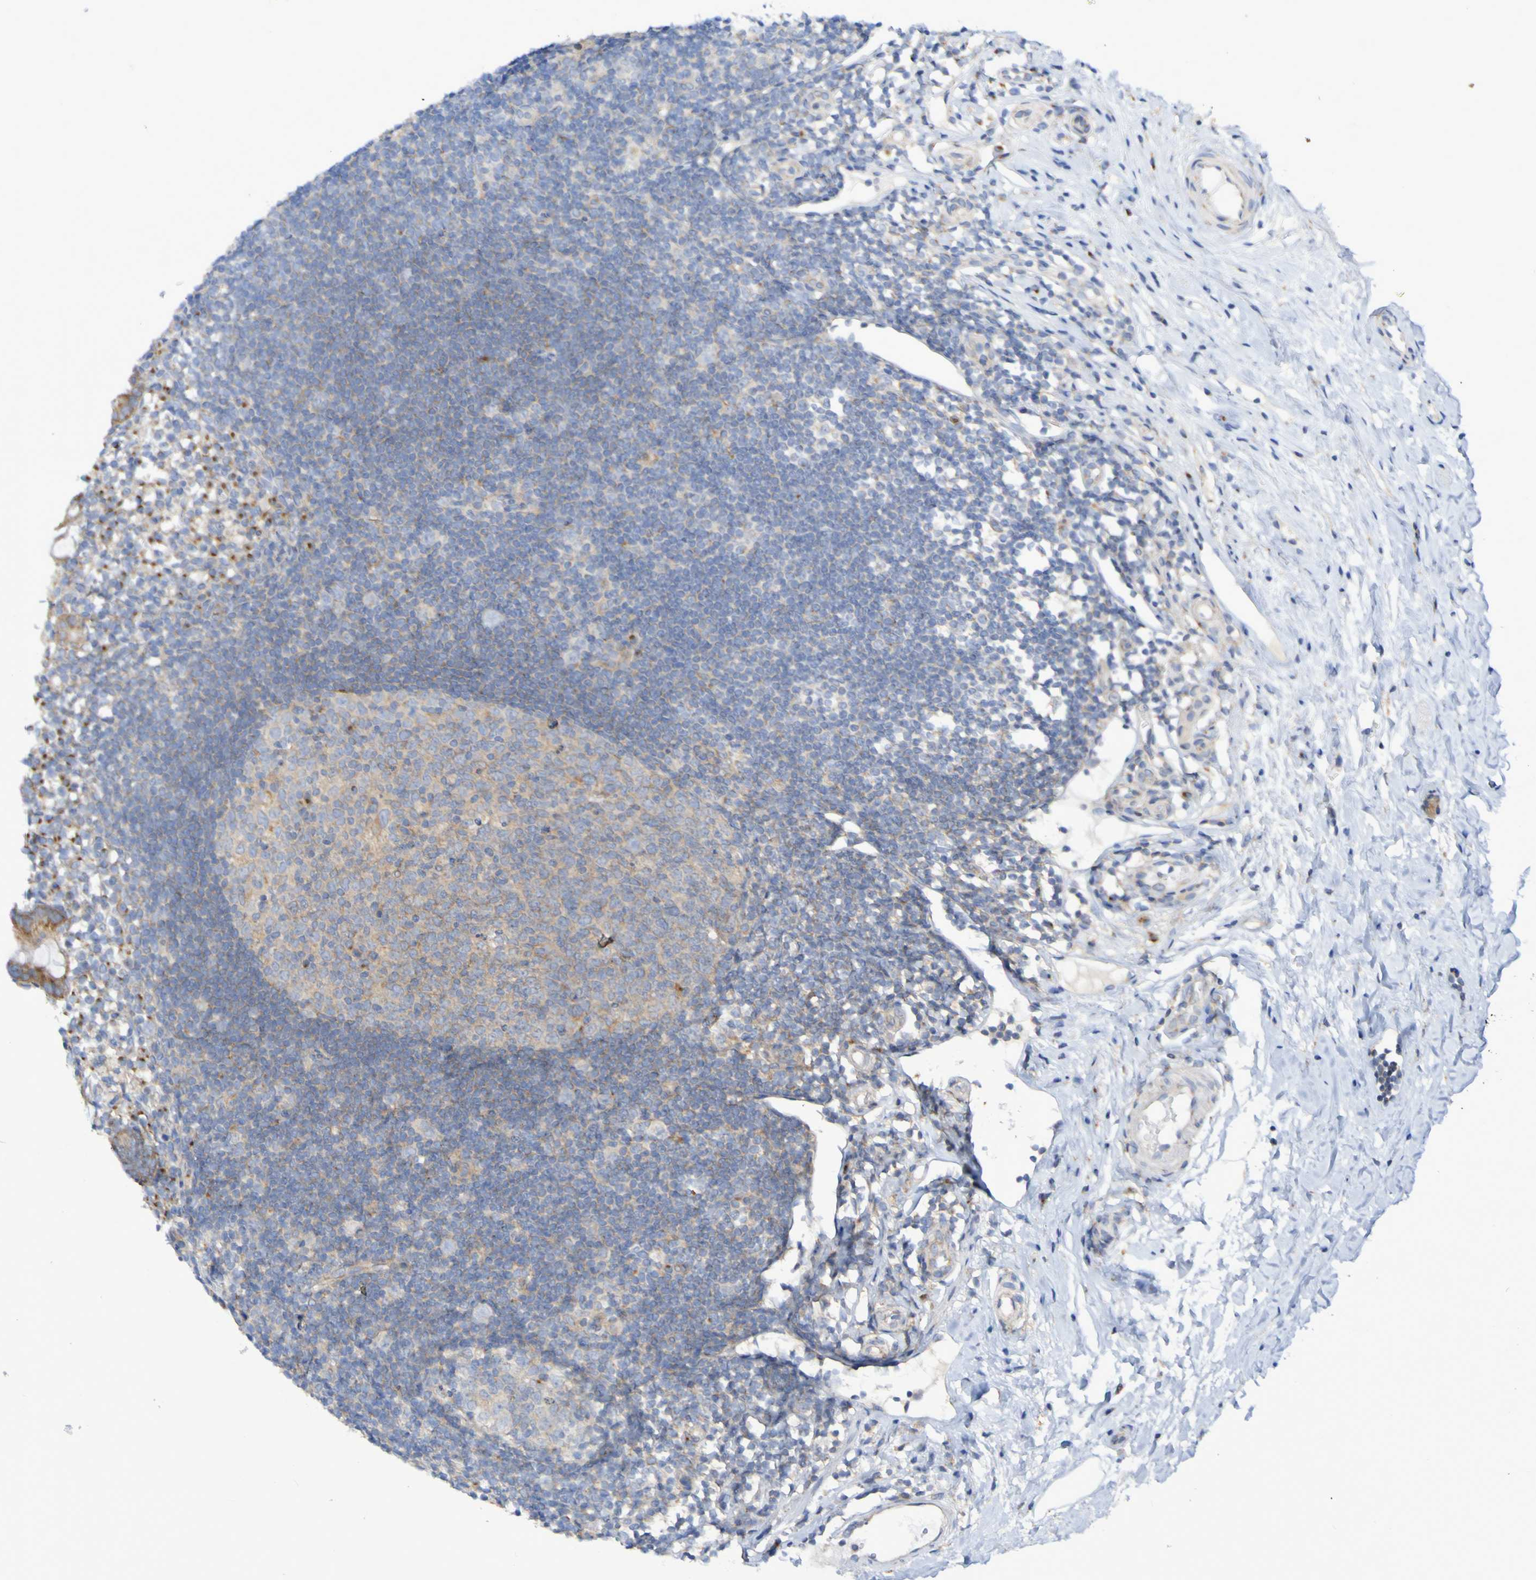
{"staining": {"intensity": "moderate", "quantity": ">75%", "location": "cytoplasmic/membranous"}, "tissue": "appendix", "cell_type": "Glandular cells", "image_type": "normal", "snomed": [{"axis": "morphology", "description": "Normal tissue, NOS"}, {"axis": "topography", "description": "Appendix"}], "caption": "This micrograph exhibits immunohistochemistry staining of benign appendix, with medium moderate cytoplasmic/membranous expression in approximately >75% of glandular cells.", "gene": "LMBRD2", "patient": {"sex": "female", "age": 20}}